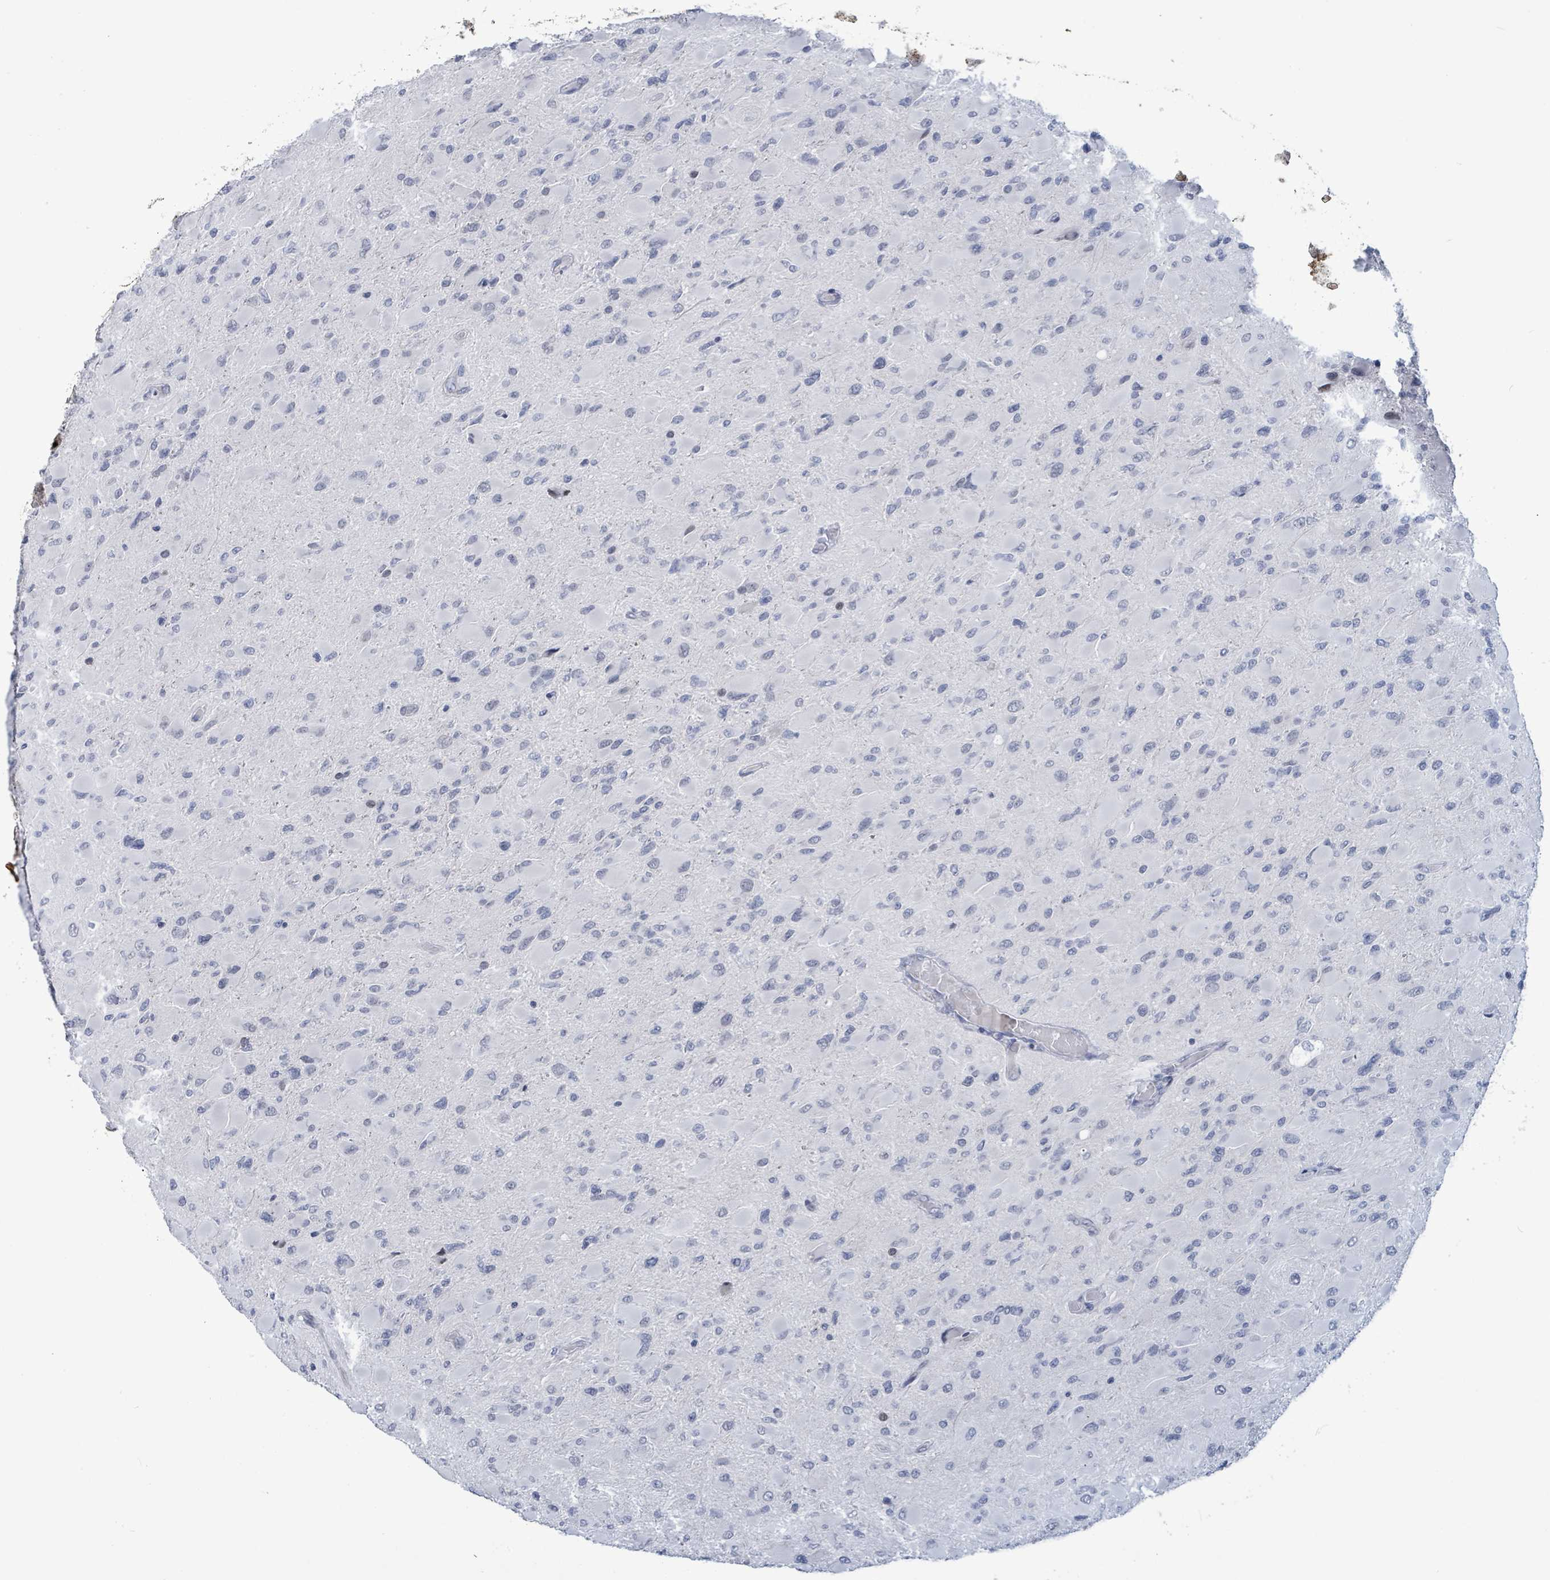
{"staining": {"intensity": "negative", "quantity": "none", "location": "none"}, "tissue": "glioma", "cell_type": "Tumor cells", "image_type": "cancer", "snomed": [{"axis": "morphology", "description": "Glioma, malignant, High grade"}, {"axis": "topography", "description": "Cerebral cortex"}], "caption": "Tumor cells show no significant staining in glioma.", "gene": "NTN3", "patient": {"sex": "female", "age": 36}}